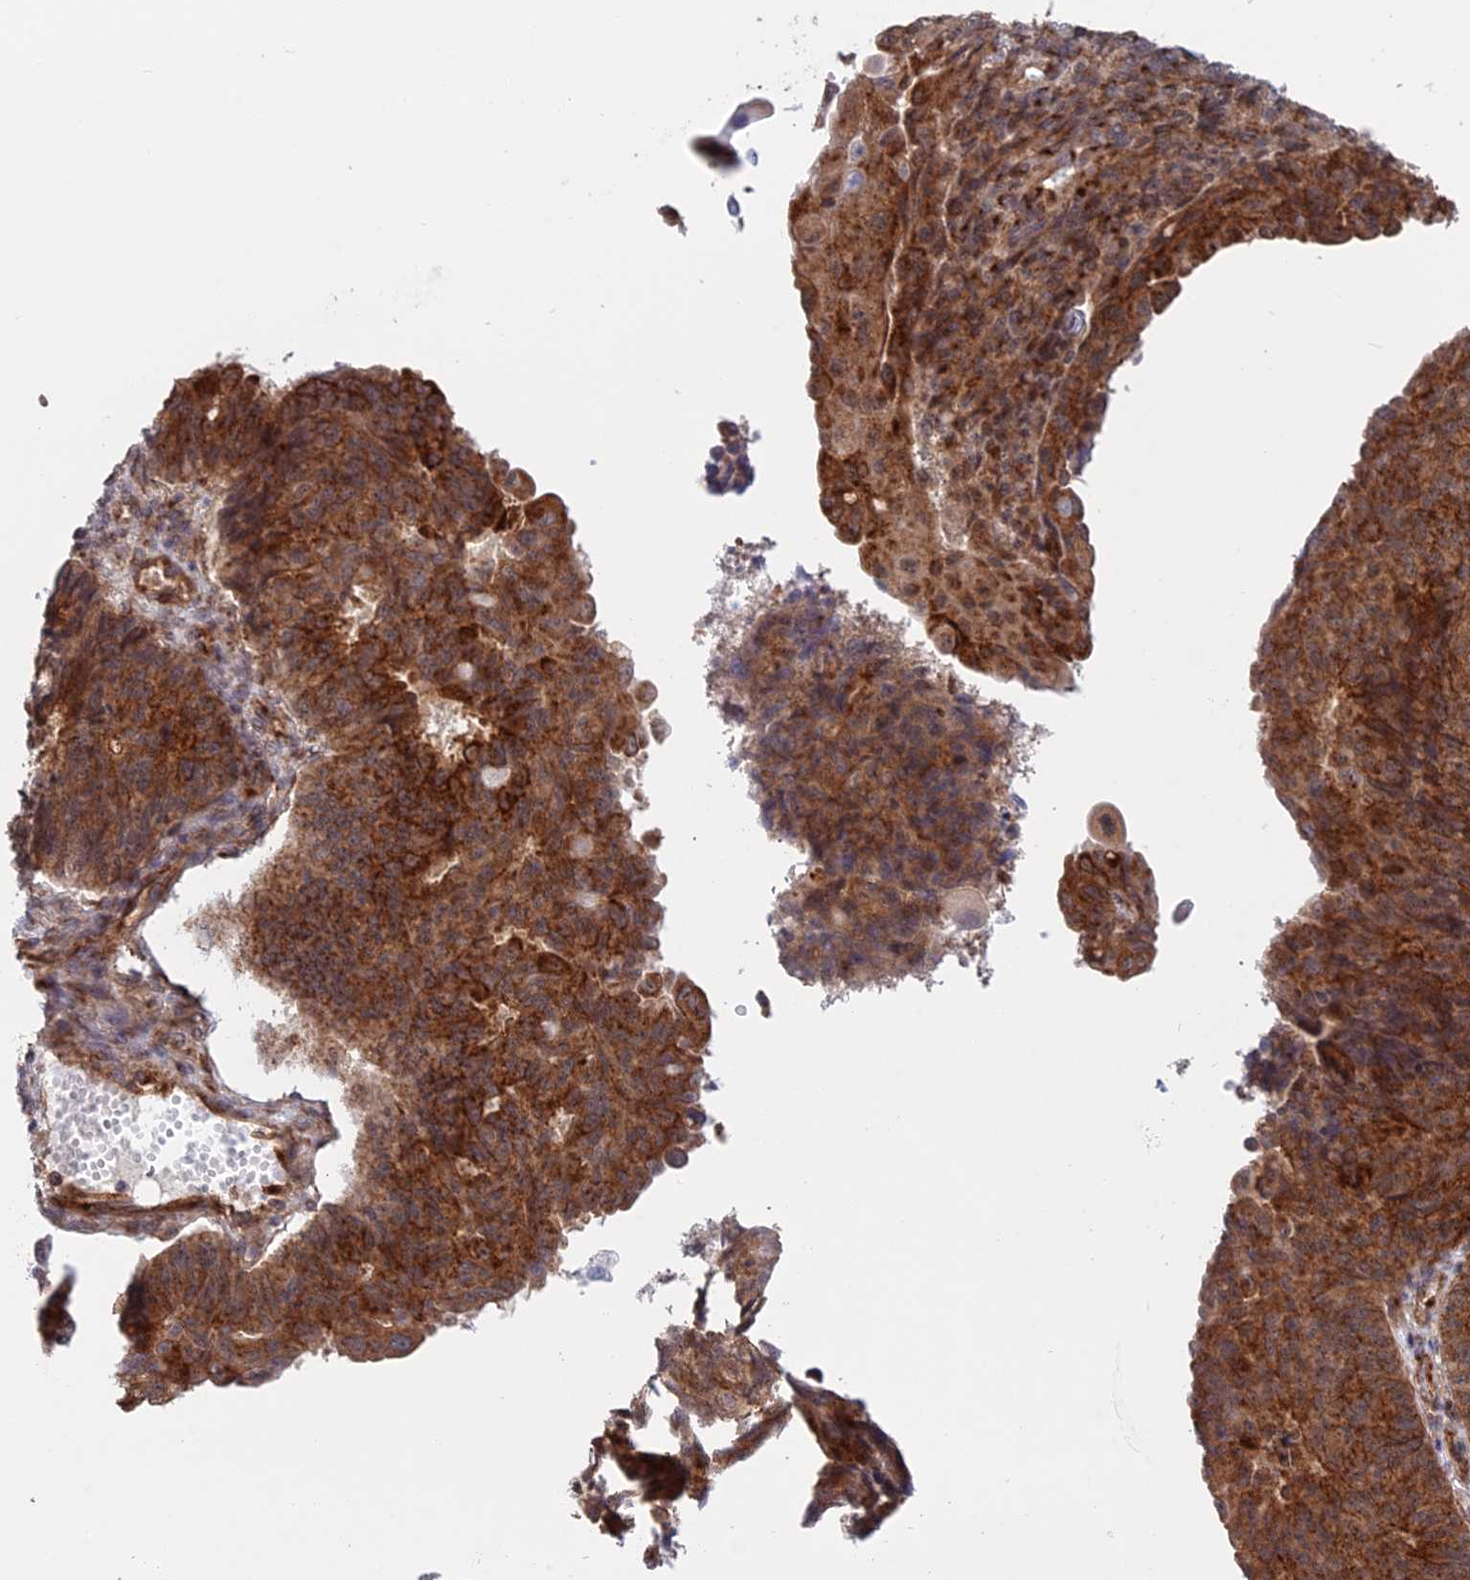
{"staining": {"intensity": "strong", "quantity": ">75%", "location": "cytoplasmic/membranous"}, "tissue": "endometrial cancer", "cell_type": "Tumor cells", "image_type": "cancer", "snomed": [{"axis": "morphology", "description": "Adenocarcinoma, NOS"}, {"axis": "topography", "description": "Endometrium"}], "caption": "The micrograph exhibits immunohistochemical staining of adenocarcinoma (endometrial). There is strong cytoplasmic/membranous staining is identified in approximately >75% of tumor cells.", "gene": "CLINT1", "patient": {"sex": "female", "age": 32}}